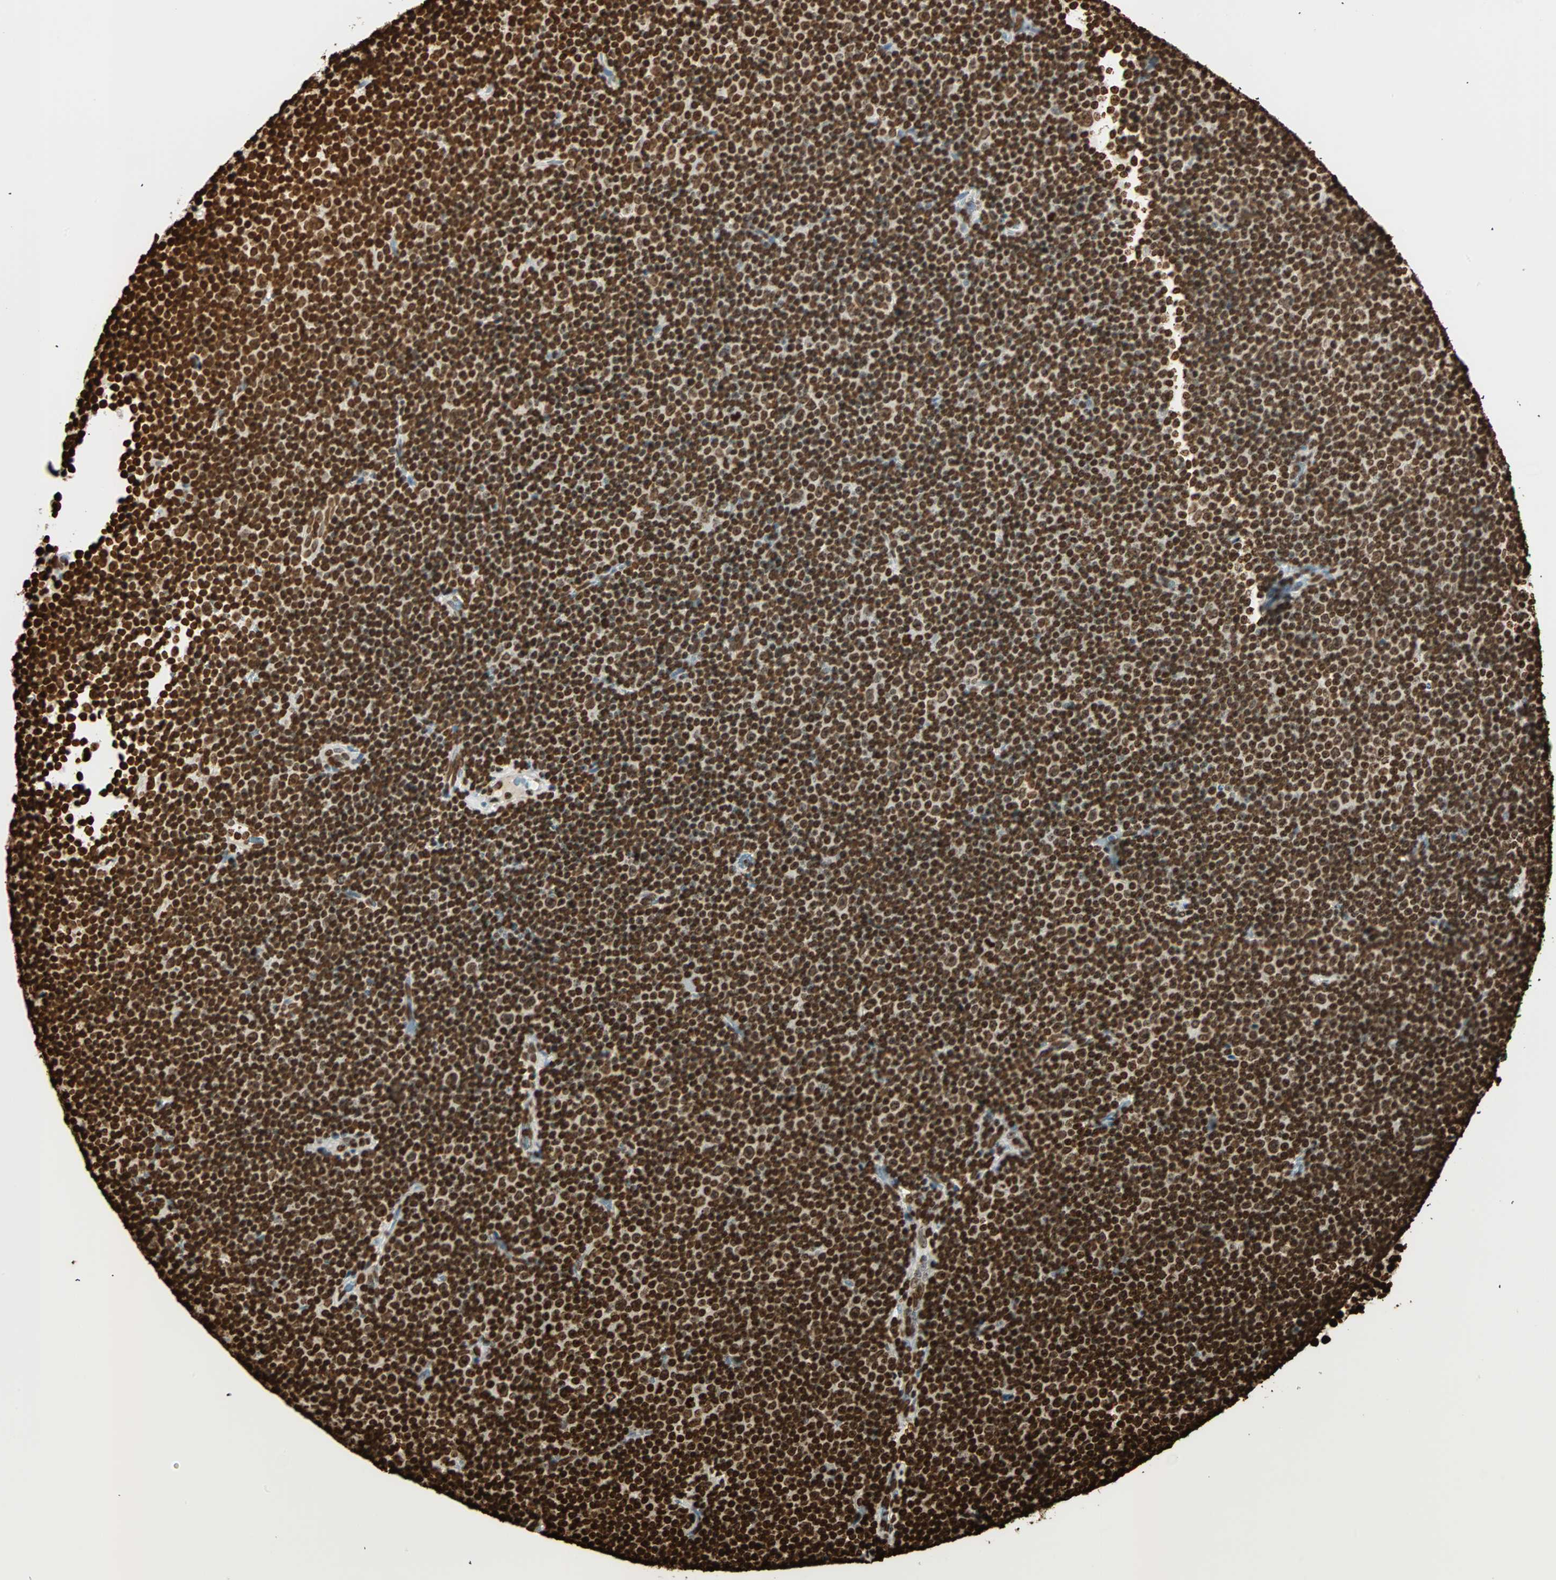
{"staining": {"intensity": "strong", "quantity": ">75%", "location": "nuclear"}, "tissue": "lymphoma", "cell_type": "Tumor cells", "image_type": "cancer", "snomed": [{"axis": "morphology", "description": "Malignant lymphoma, non-Hodgkin's type, Low grade"}, {"axis": "topography", "description": "Lymph node"}], "caption": "Lymphoma stained for a protein demonstrates strong nuclear positivity in tumor cells.", "gene": "GLI2", "patient": {"sex": "female", "age": 67}}